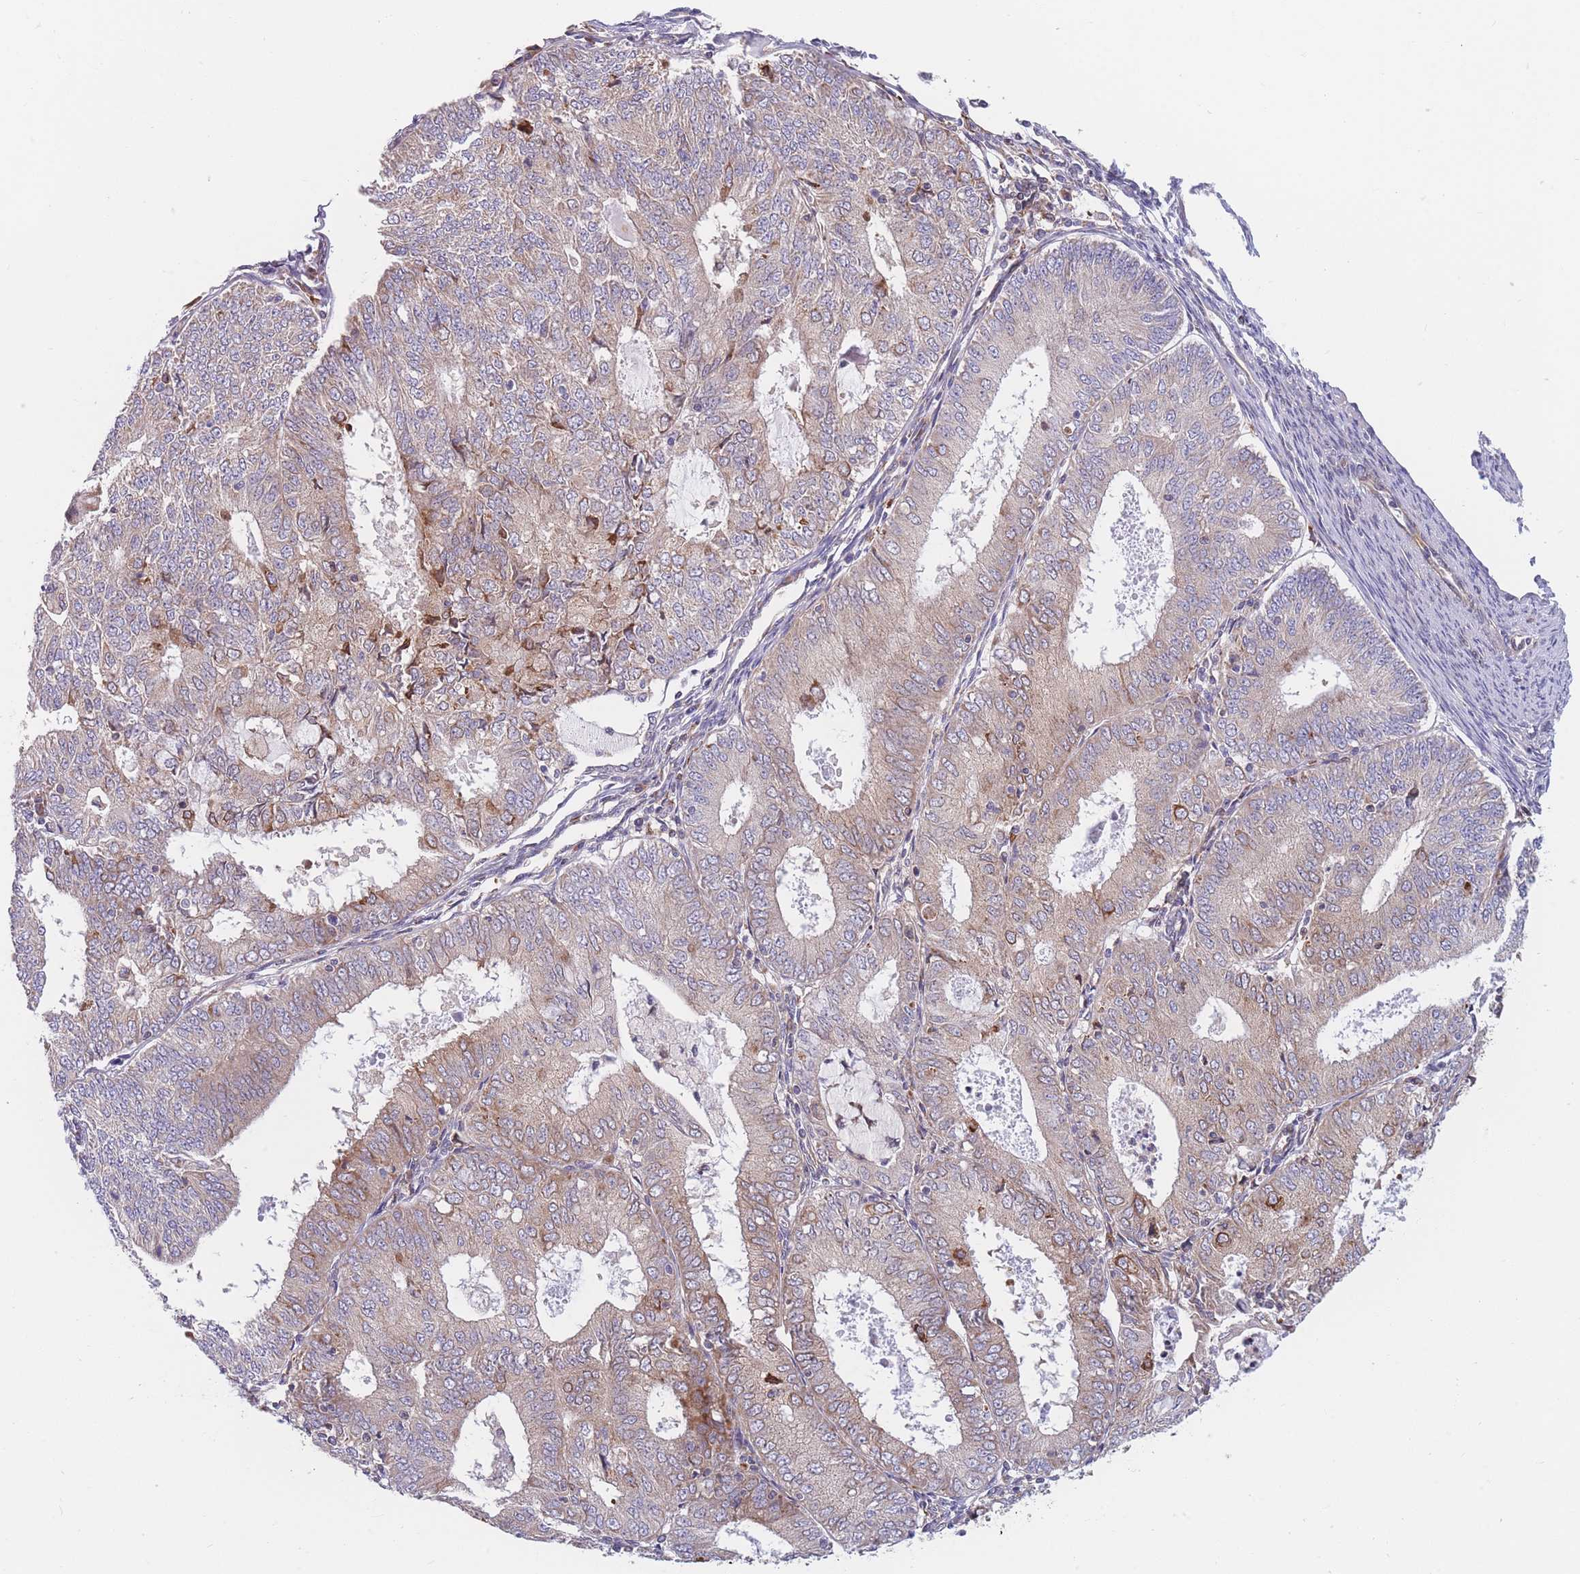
{"staining": {"intensity": "weak", "quantity": "25%-75%", "location": "cytoplasmic/membranous"}, "tissue": "endometrial cancer", "cell_type": "Tumor cells", "image_type": "cancer", "snomed": [{"axis": "morphology", "description": "Adenocarcinoma, NOS"}, {"axis": "topography", "description": "Endometrium"}], "caption": "Immunohistochemical staining of adenocarcinoma (endometrial) exhibits low levels of weak cytoplasmic/membranous positivity in approximately 25%-75% of tumor cells.", "gene": "TMEM131L", "patient": {"sex": "female", "age": 57}}